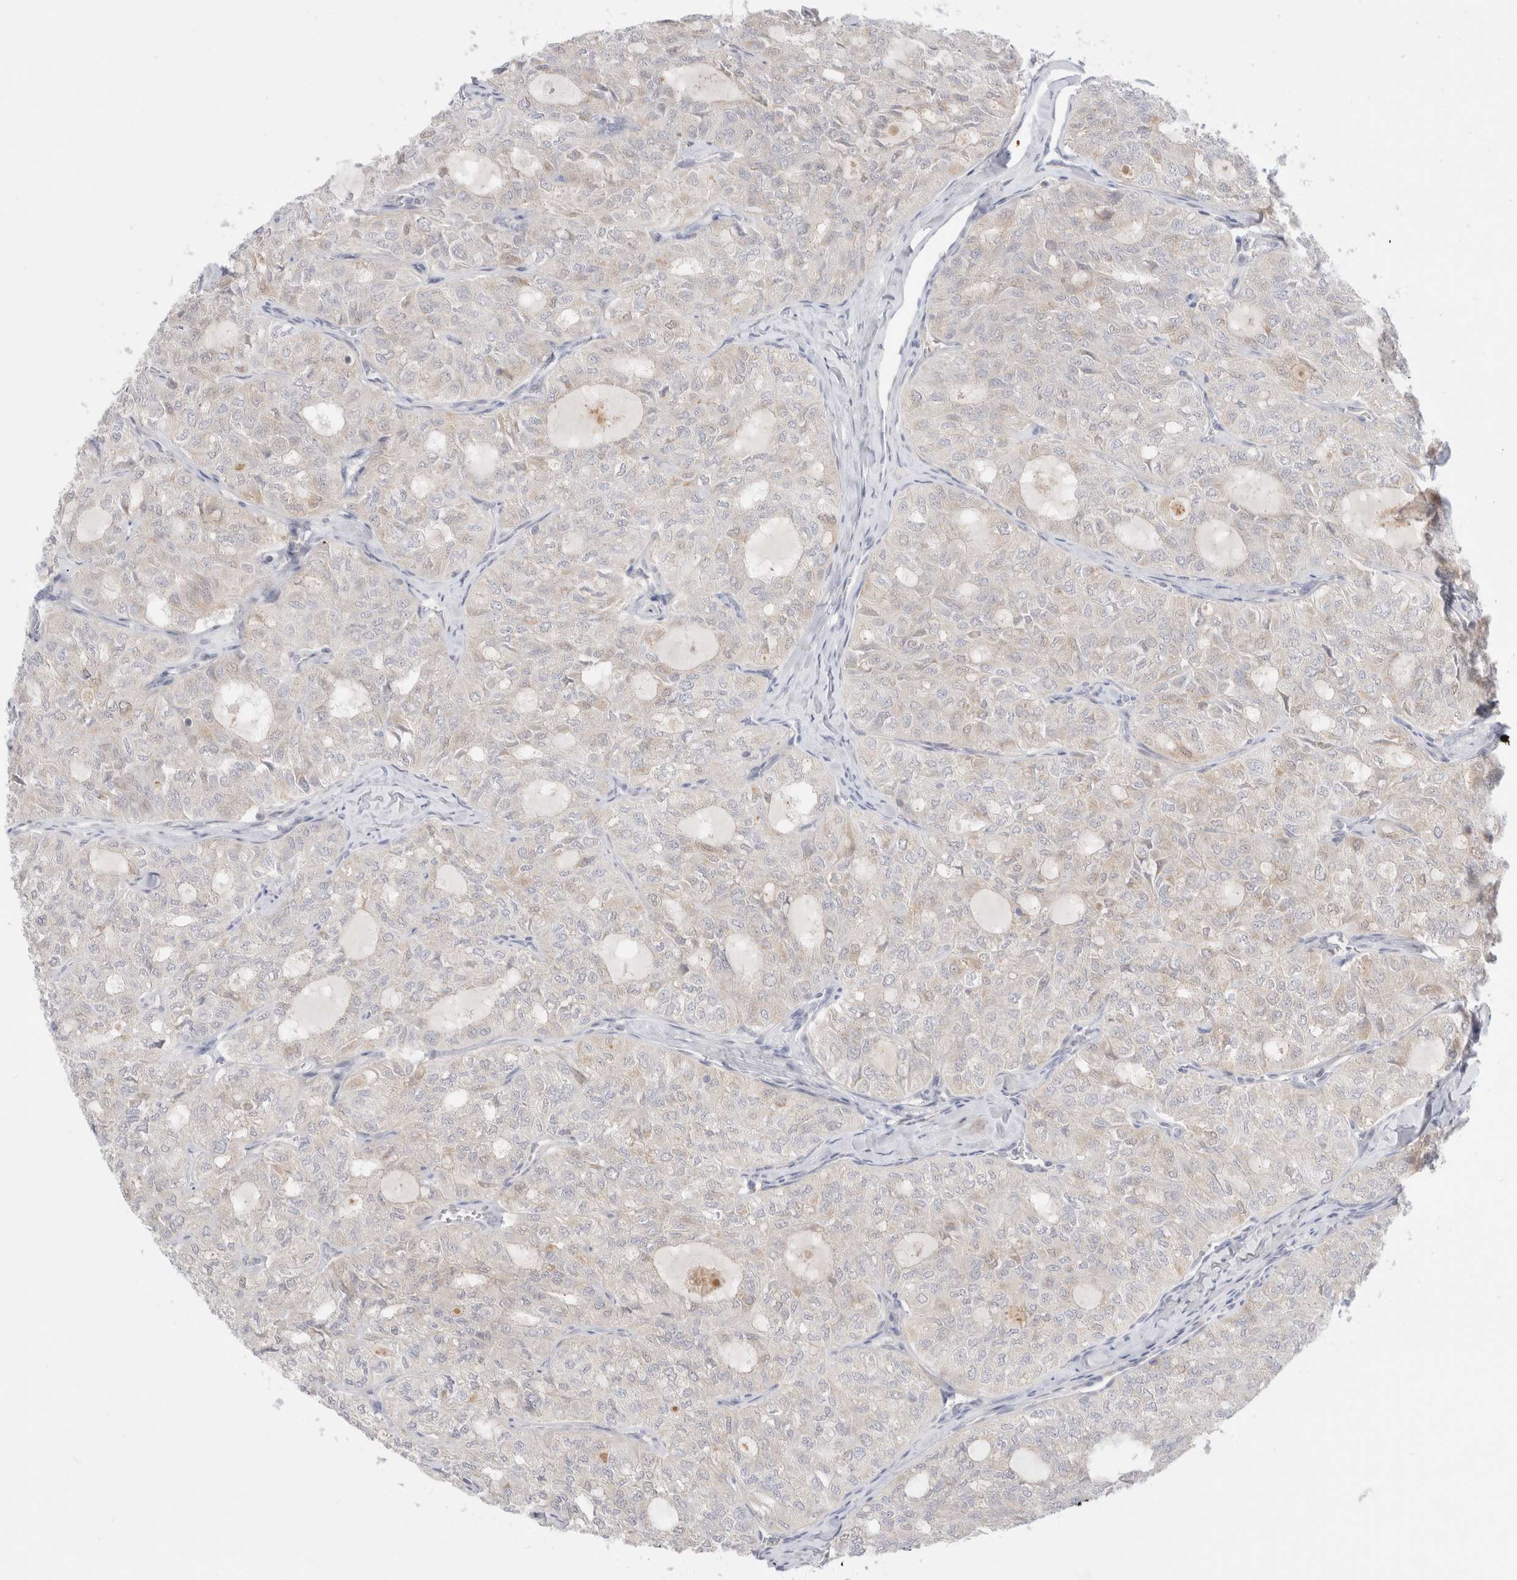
{"staining": {"intensity": "negative", "quantity": "none", "location": "none"}, "tissue": "thyroid cancer", "cell_type": "Tumor cells", "image_type": "cancer", "snomed": [{"axis": "morphology", "description": "Follicular adenoma carcinoma, NOS"}, {"axis": "topography", "description": "Thyroid gland"}], "caption": "IHC histopathology image of thyroid cancer stained for a protein (brown), which reveals no expression in tumor cells. (Stains: DAB (3,3'-diaminobenzidine) immunohistochemistry with hematoxylin counter stain, Microscopy: brightfield microscopy at high magnification).", "gene": "EFCAB13", "patient": {"sex": "male", "age": 75}}